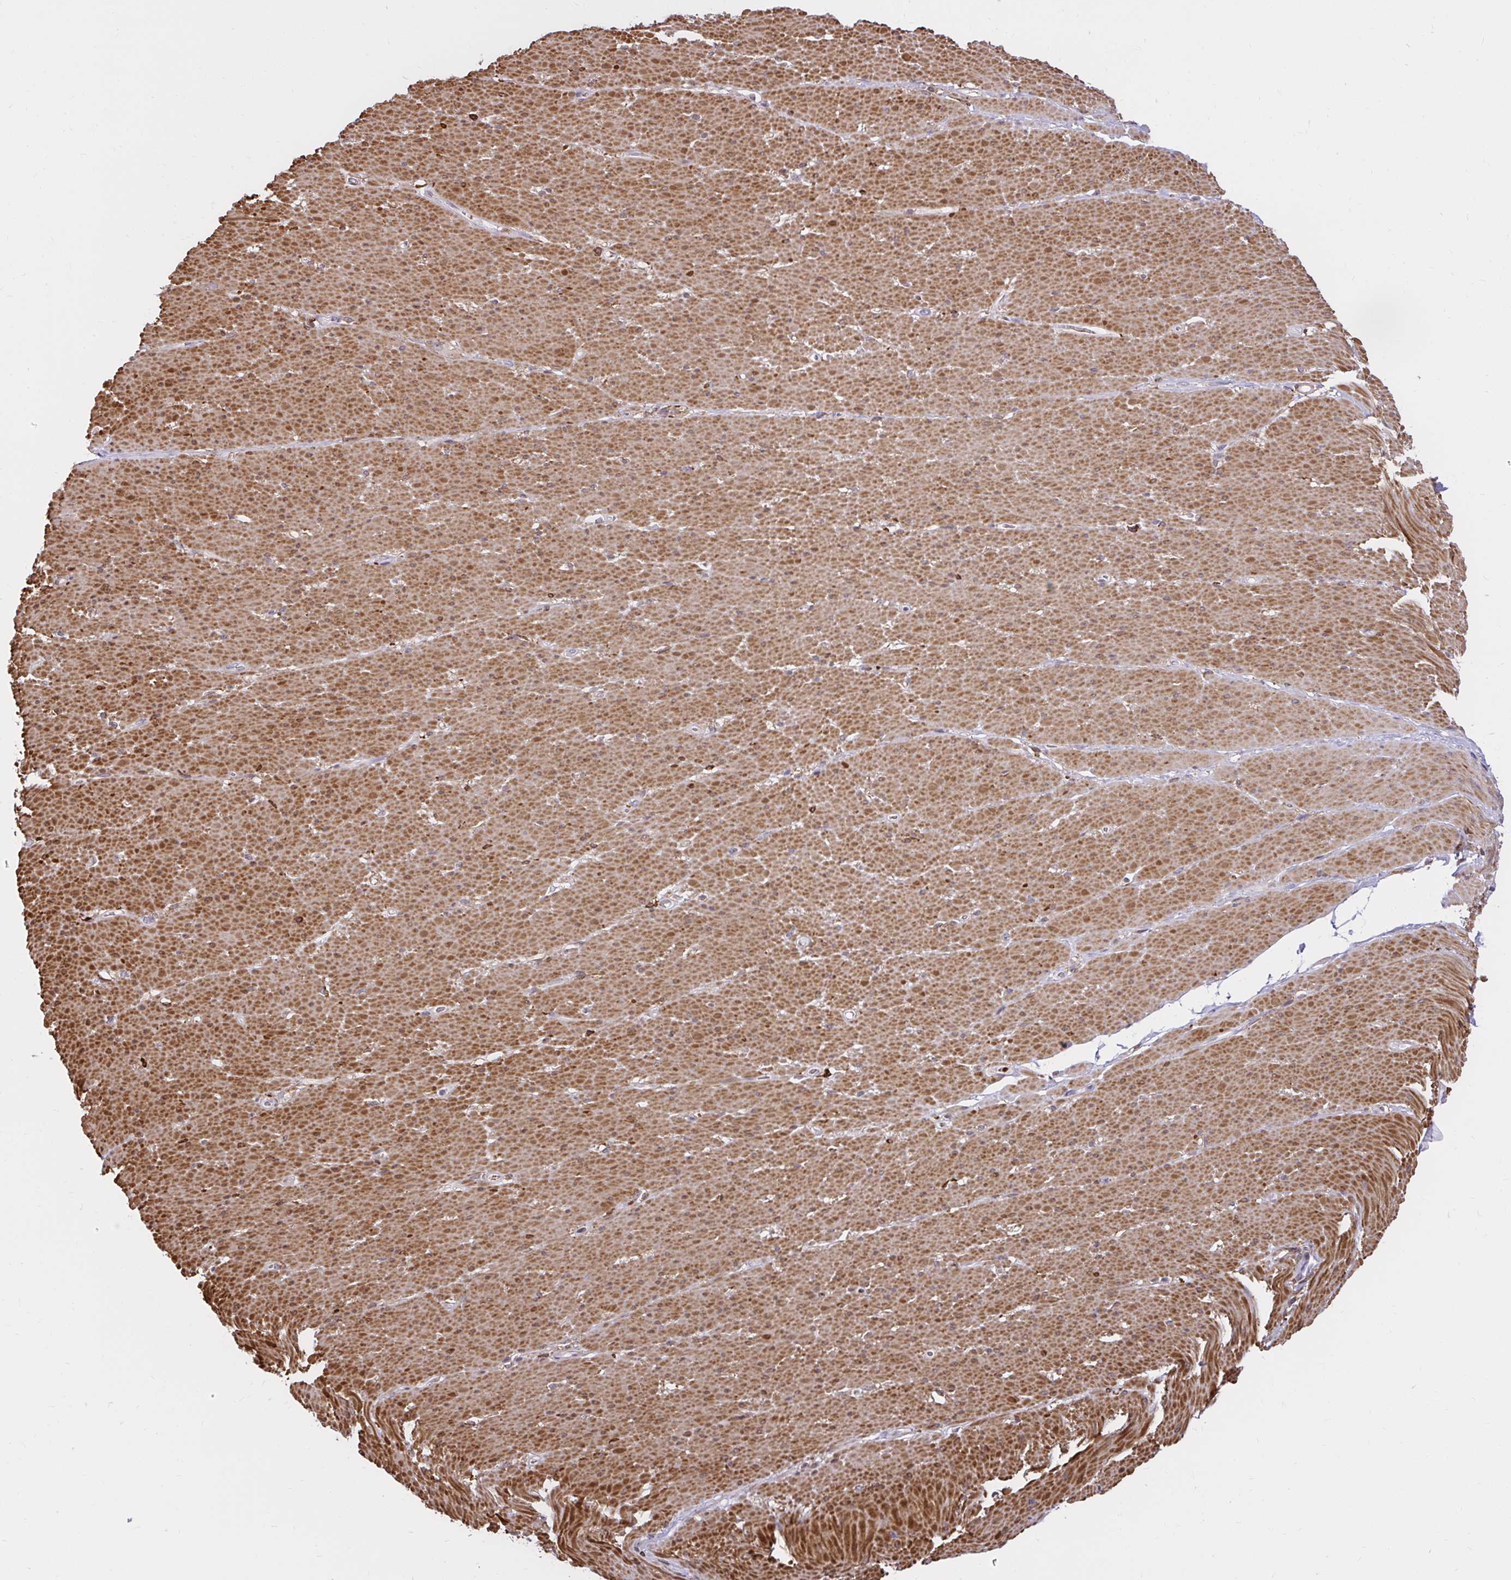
{"staining": {"intensity": "moderate", "quantity": ">75%", "location": "cytoplasmic/membranous"}, "tissue": "smooth muscle", "cell_type": "Smooth muscle cells", "image_type": "normal", "snomed": [{"axis": "morphology", "description": "Normal tissue, NOS"}, {"axis": "topography", "description": "Smooth muscle"}, {"axis": "topography", "description": "Rectum"}], "caption": "Human smooth muscle stained with a brown dye shows moderate cytoplasmic/membranous positive positivity in about >75% of smooth muscle cells.", "gene": "GSN", "patient": {"sex": "male", "age": 53}}